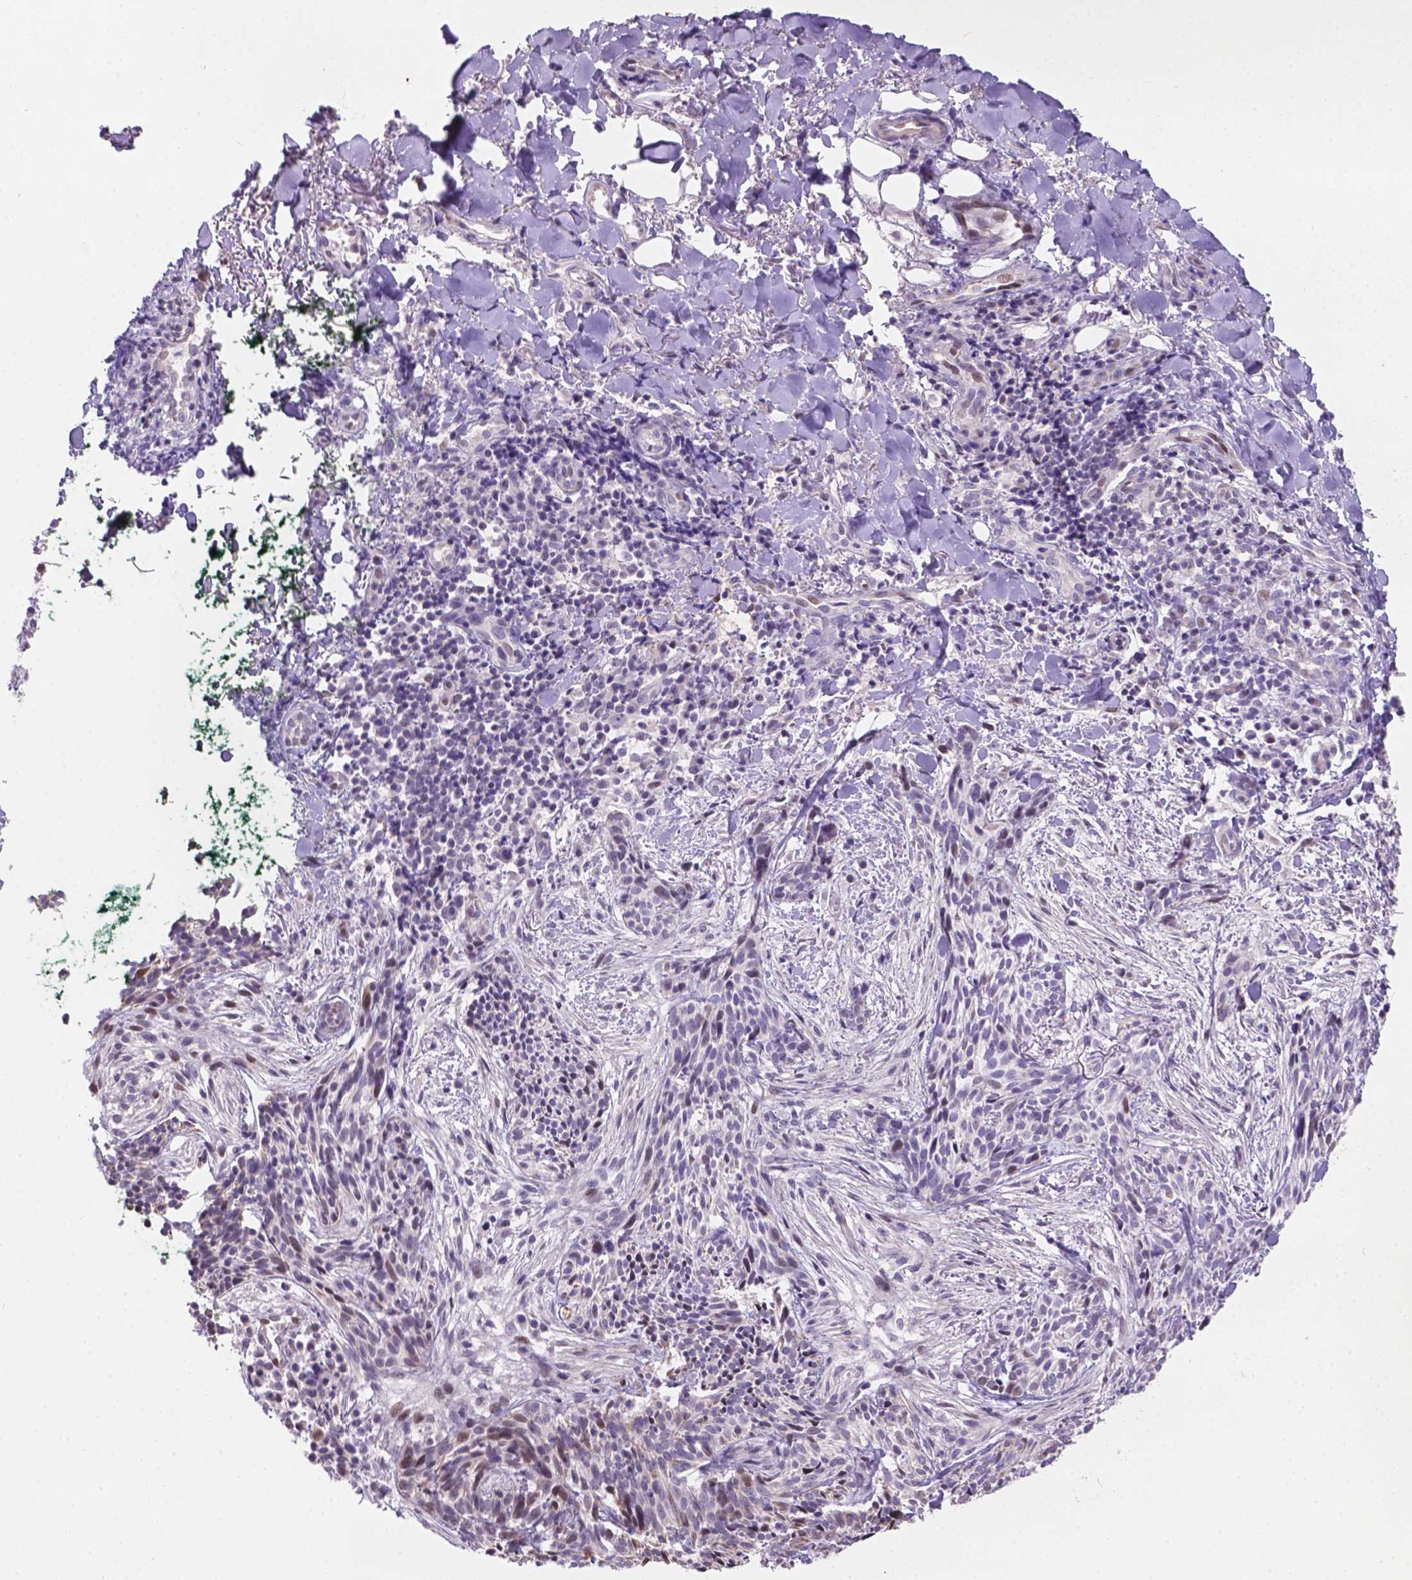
{"staining": {"intensity": "negative", "quantity": "none", "location": "none"}, "tissue": "skin cancer", "cell_type": "Tumor cells", "image_type": "cancer", "snomed": [{"axis": "morphology", "description": "Basal cell carcinoma"}, {"axis": "topography", "description": "Skin"}], "caption": "Immunohistochemical staining of skin cancer (basal cell carcinoma) shows no significant staining in tumor cells.", "gene": "DMWD", "patient": {"sex": "male", "age": 71}}